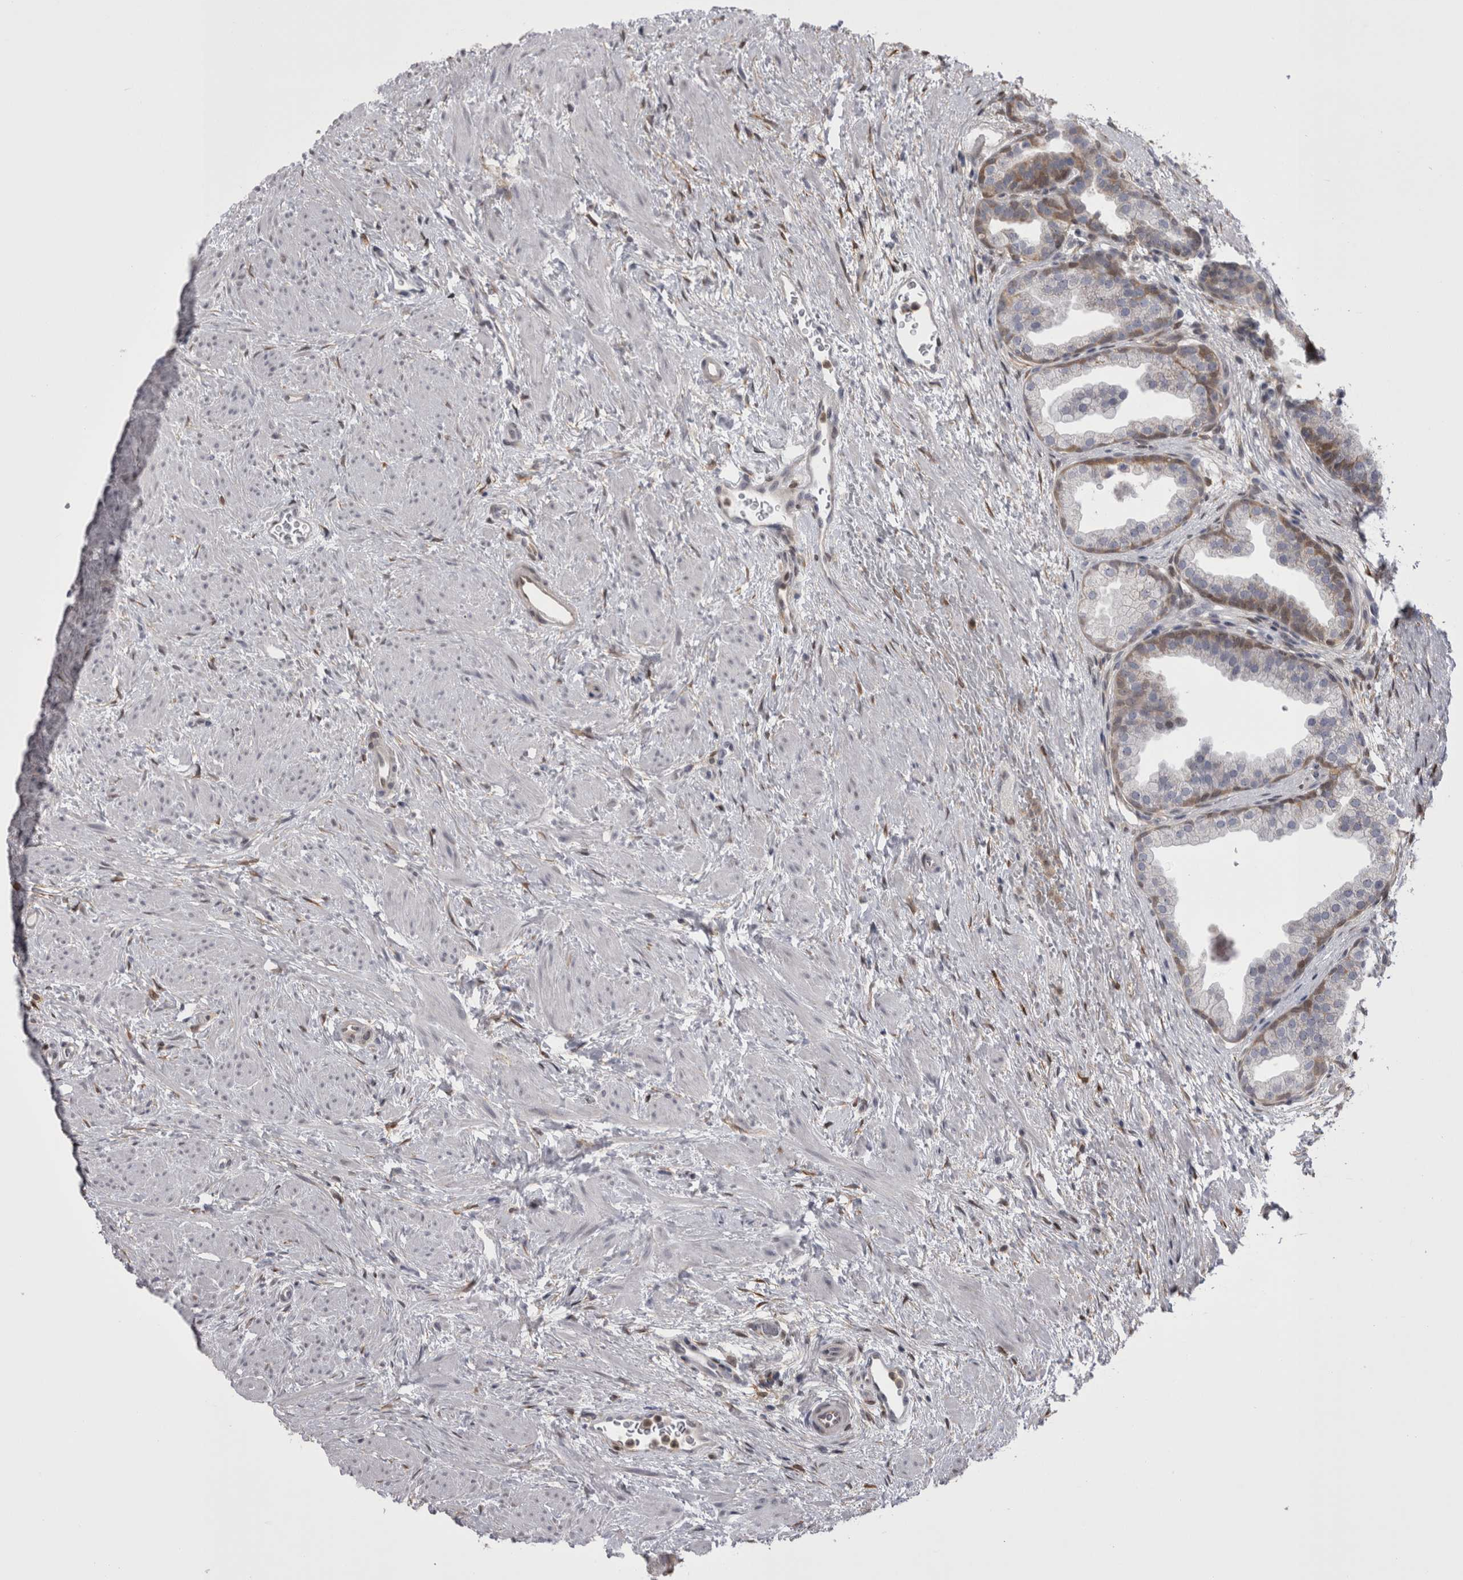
{"staining": {"intensity": "moderate", "quantity": "<25%", "location": "cytoplasmic/membranous"}, "tissue": "prostate", "cell_type": "Glandular cells", "image_type": "normal", "snomed": [{"axis": "morphology", "description": "Normal tissue, NOS"}, {"axis": "topography", "description": "Prostate"}], "caption": "Moderate cytoplasmic/membranous staining for a protein is appreciated in approximately <25% of glandular cells of benign prostate using immunohistochemistry (IHC).", "gene": "CHIC1", "patient": {"sex": "male", "age": 48}}